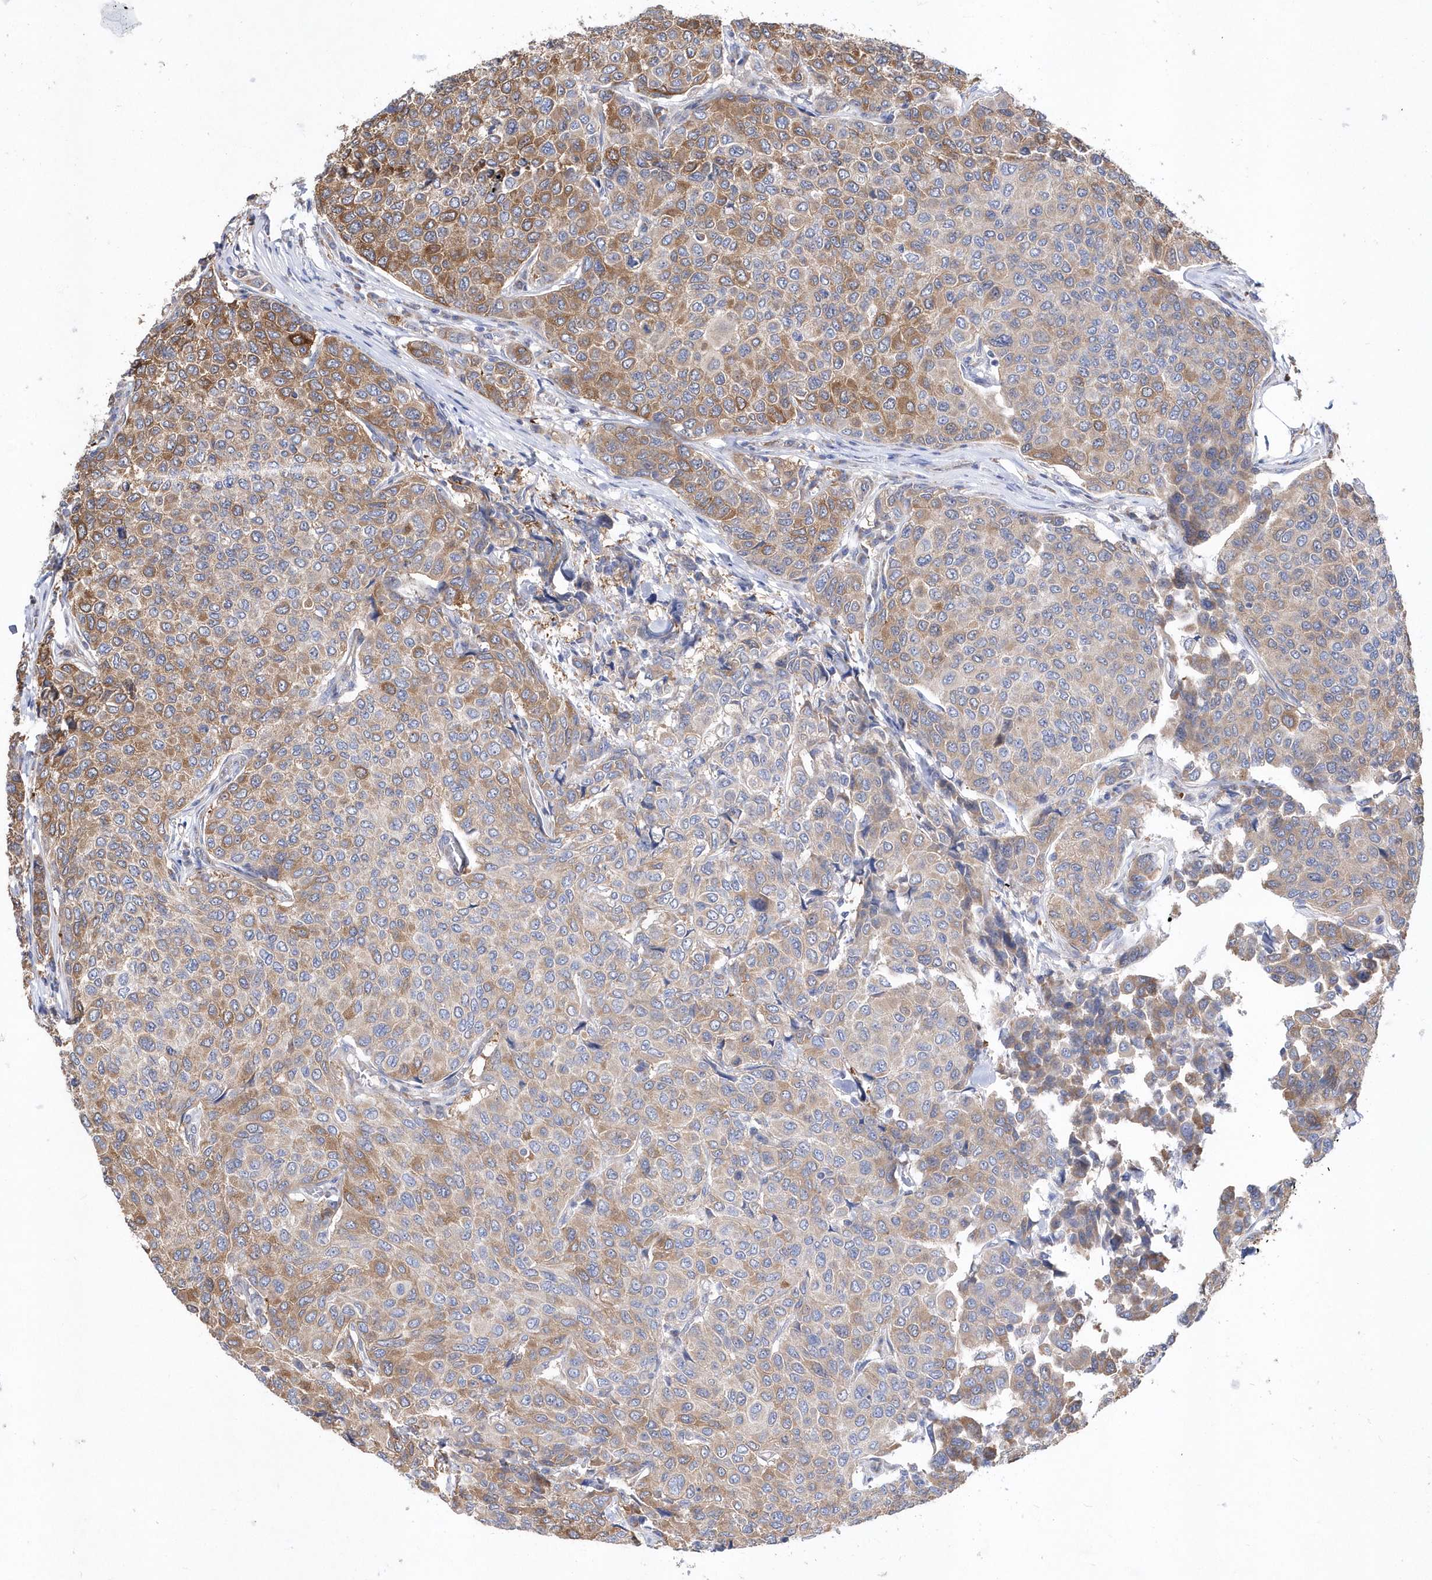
{"staining": {"intensity": "moderate", "quantity": ">75%", "location": "cytoplasmic/membranous"}, "tissue": "breast cancer", "cell_type": "Tumor cells", "image_type": "cancer", "snomed": [{"axis": "morphology", "description": "Duct carcinoma"}, {"axis": "topography", "description": "Breast"}], "caption": "High-magnification brightfield microscopy of breast infiltrating ductal carcinoma stained with DAB (brown) and counterstained with hematoxylin (blue). tumor cells exhibit moderate cytoplasmic/membranous positivity is appreciated in about>75% of cells.", "gene": "JKAMP", "patient": {"sex": "female", "age": 55}}